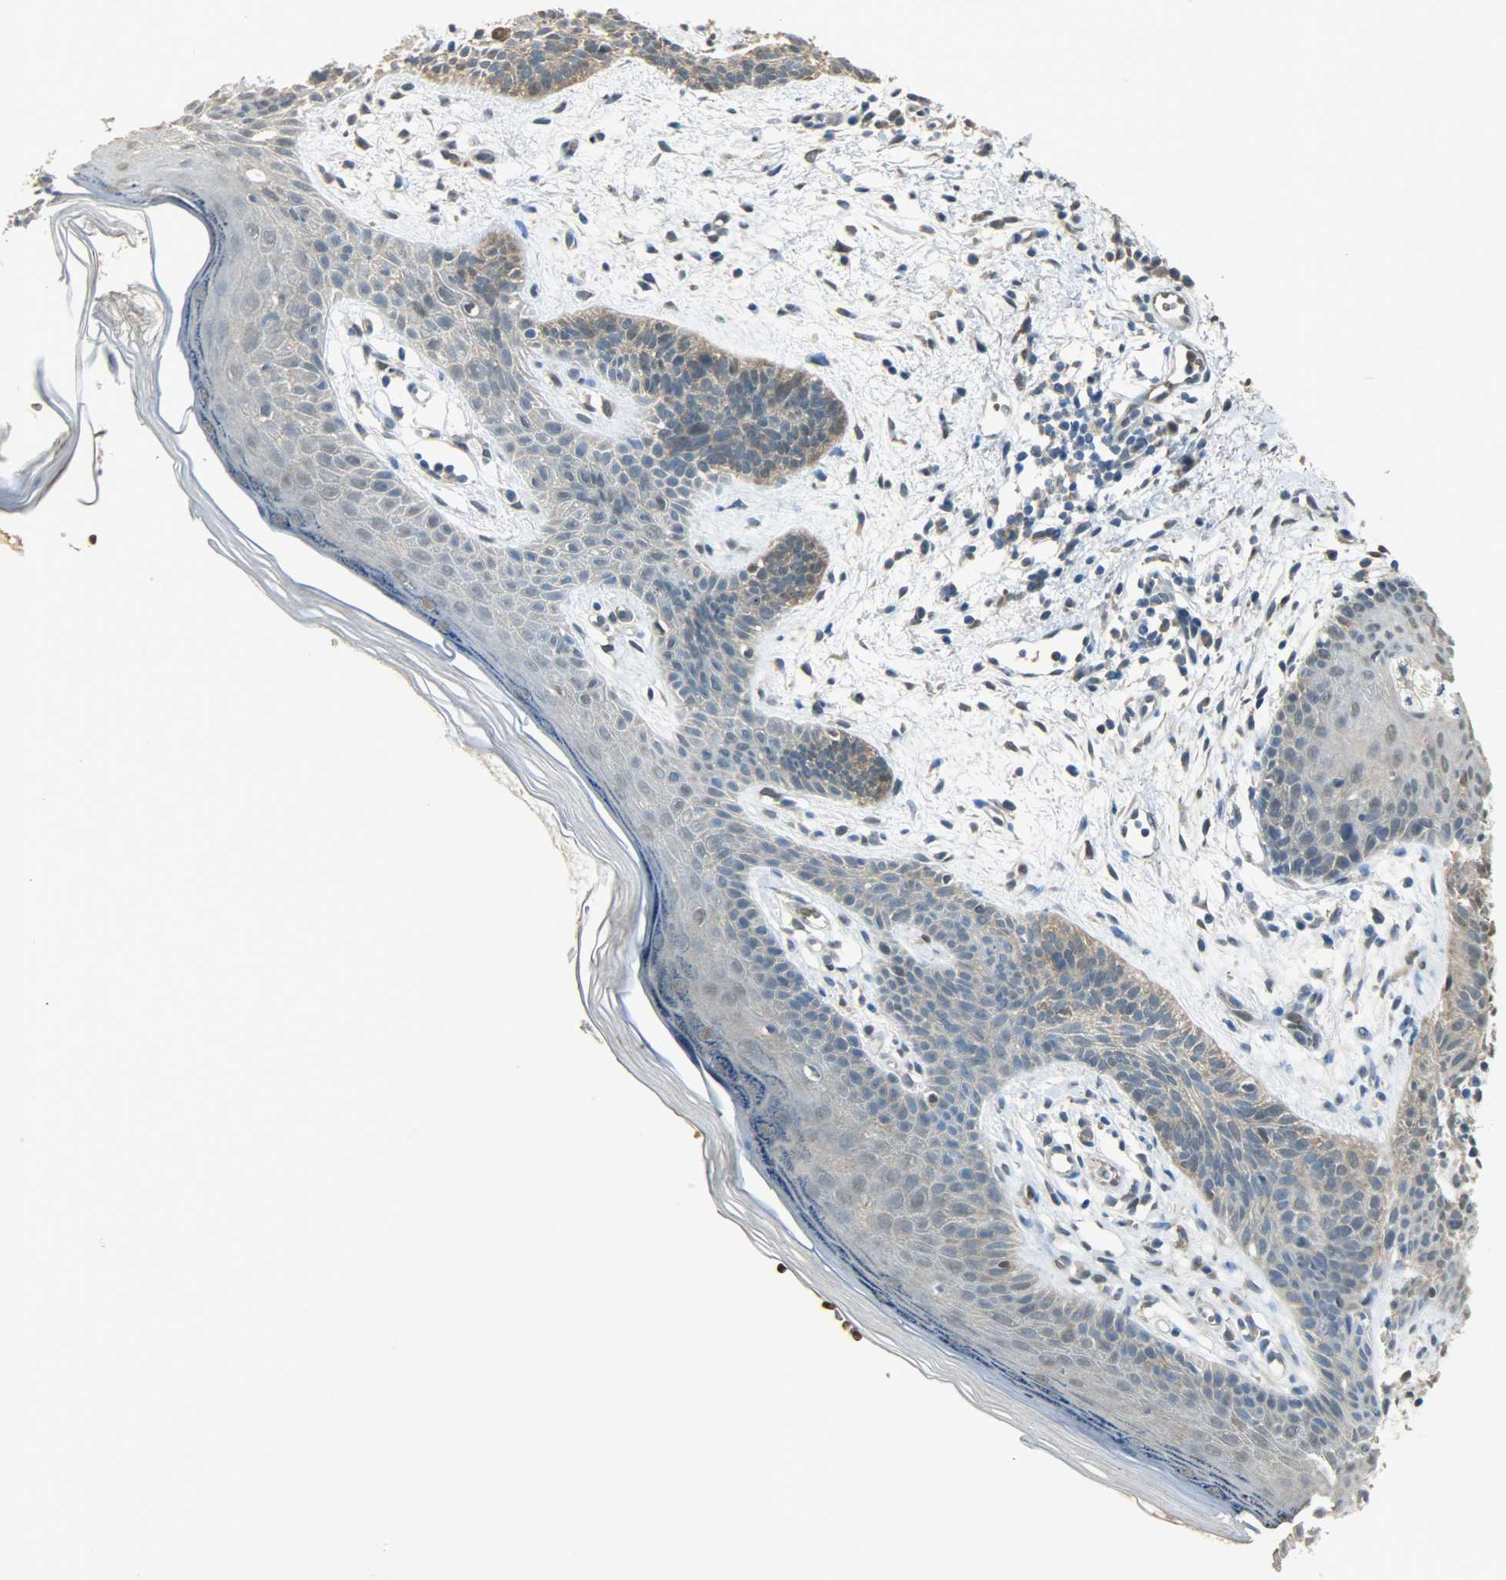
{"staining": {"intensity": "weak", "quantity": "25%-75%", "location": "cytoplasmic/membranous"}, "tissue": "skin cancer", "cell_type": "Tumor cells", "image_type": "cancer", "snomed": [{"axis": "morphology", "description": "Normal tissue, NOS"}, {"axis": "morphology", "description": "Basal cell carcinoma"}, {"axis": "topography", "description": "Skin"}], "caption": "The immunohistochemical stain highlights weak cytoplasmic/membranous expression in tumor cells of skin basal cell carcinoma tissue.", "gene": "PRMT5", "patient": {"sex": "female", "age": 69}}